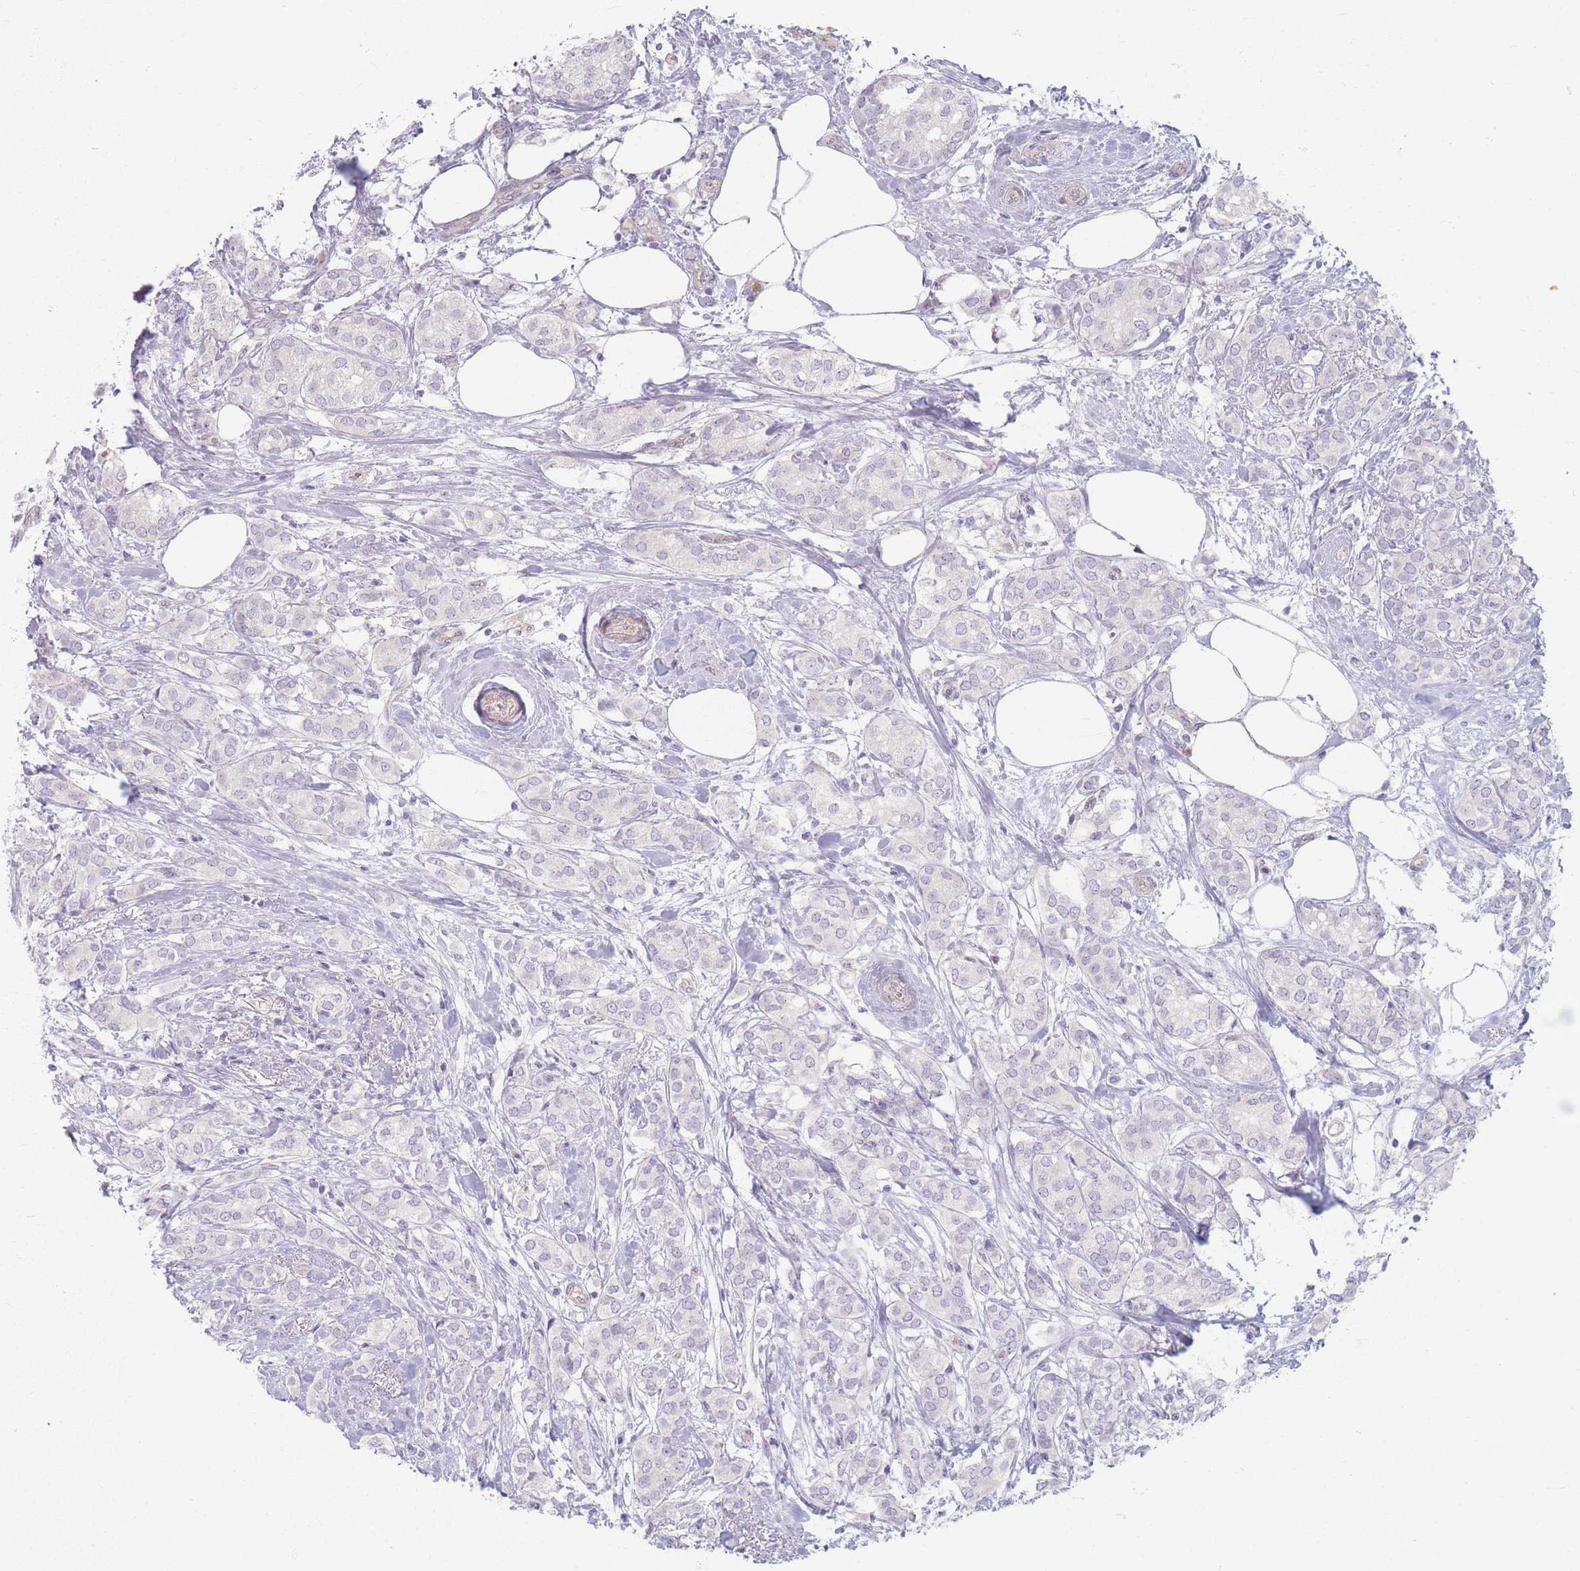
{"staining": {"intensity": "negative", "quantity": "none", "location": "none"}, "tissue": "breast cancer", "cell_type": "Tumor cells", "image_type": "cancer", "snomed": [{"axis": "morphology", "description": "Duct carcinoma"}, {"axis": "topography", "description": "Breast"}], "caption": "Intraductal carcinoma (breast) was stained to show a protein in brown. There is no significant expression in tumor cells.", "gene": "CHCHD7", "patient": {"sex": "female", "age": 73}}